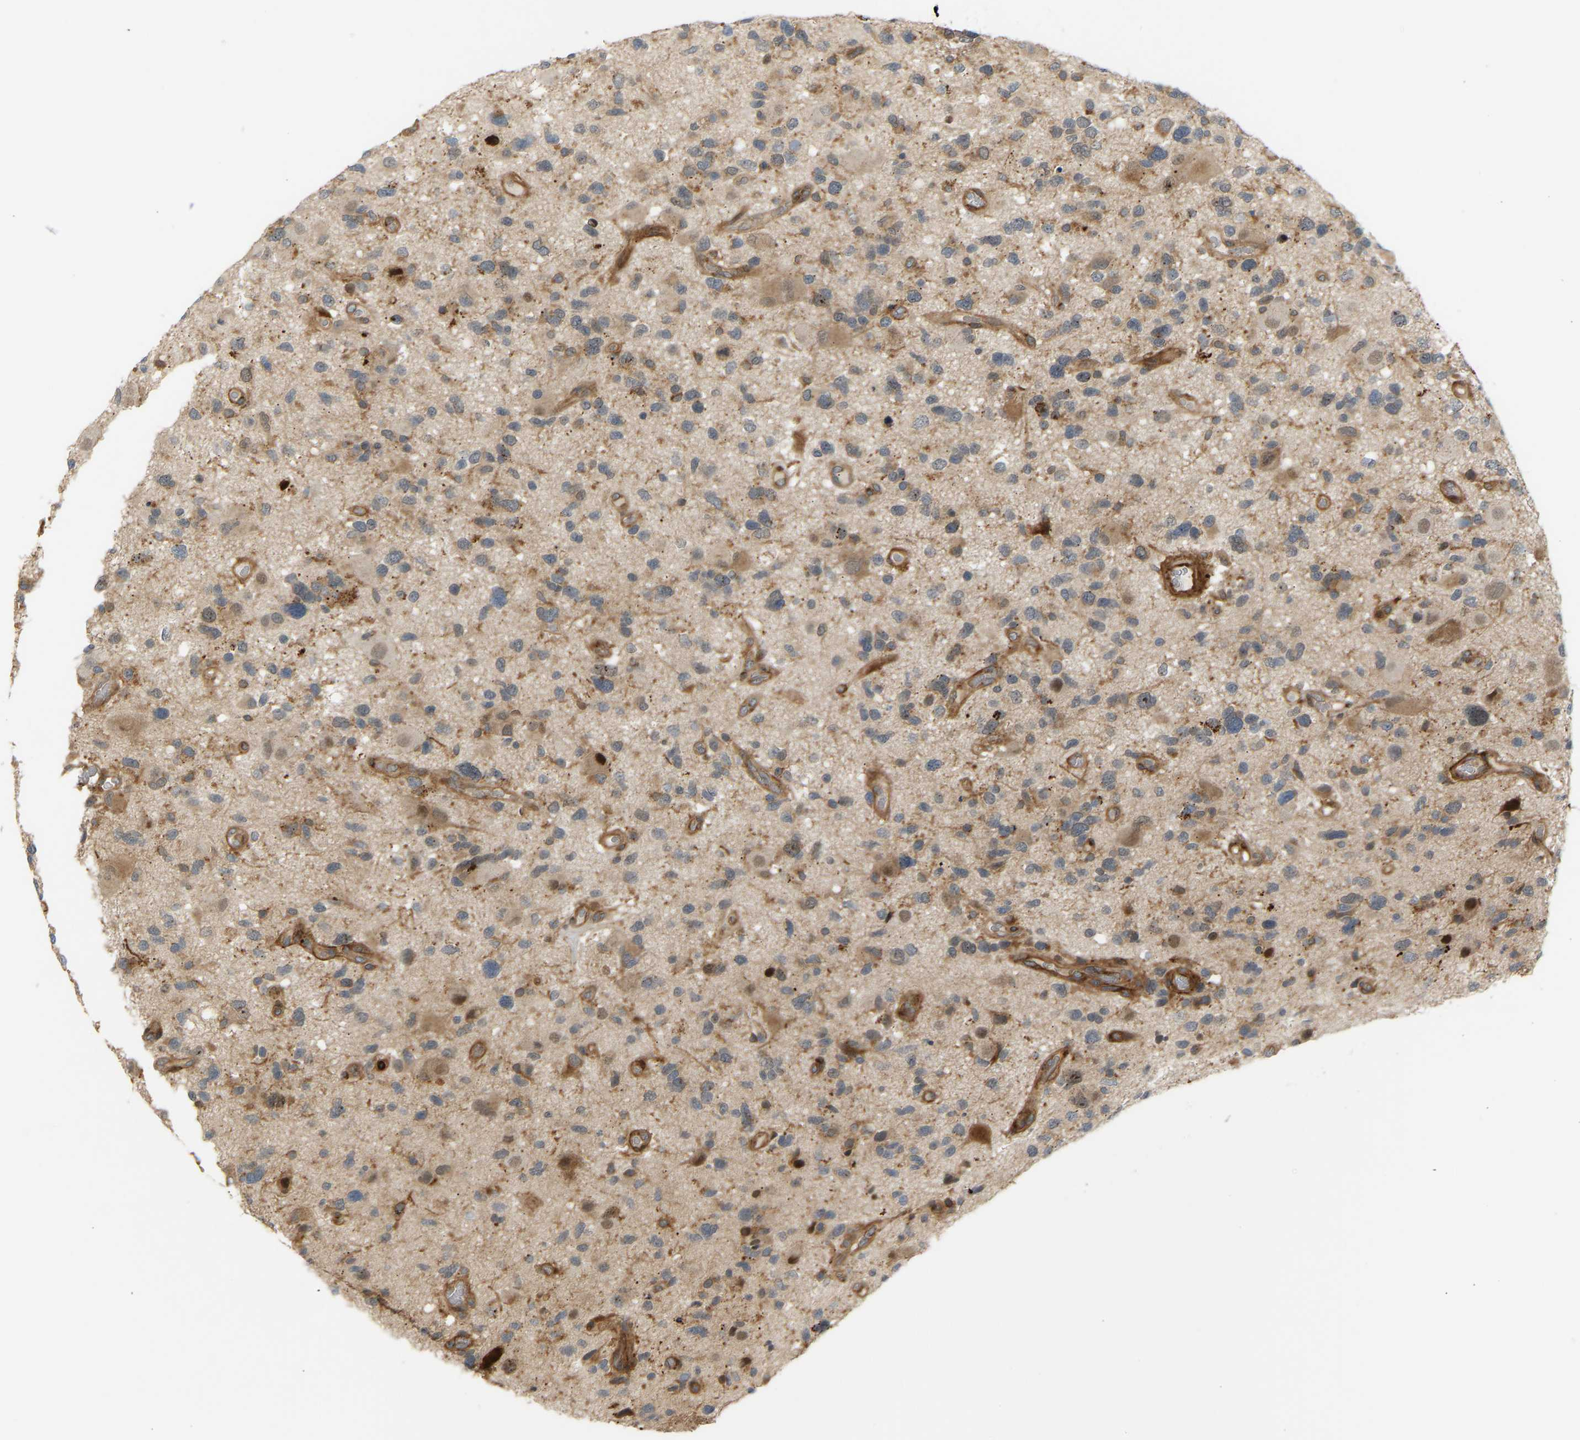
{"staining": {"intensity": "moderate", "quantity": "<25%", "location": "cytoplasmic/membranous"}, "tissue": "glioma", "cell_type": "Tumor cells", "image_type": "cancer", "snomed": [{"axis": "morphology", "description": "Glioma, malignant, High grade"}, {"axis": "topography", "description": "Brain"}], "caption": "Human glioma stained with a brown dye demonstrates moderate cytoplasmic/membranous positive positivity in approximately <25% of tumor cells.", "gene": "PLCG2", "patient": {"sex": "male", "age": 33}}